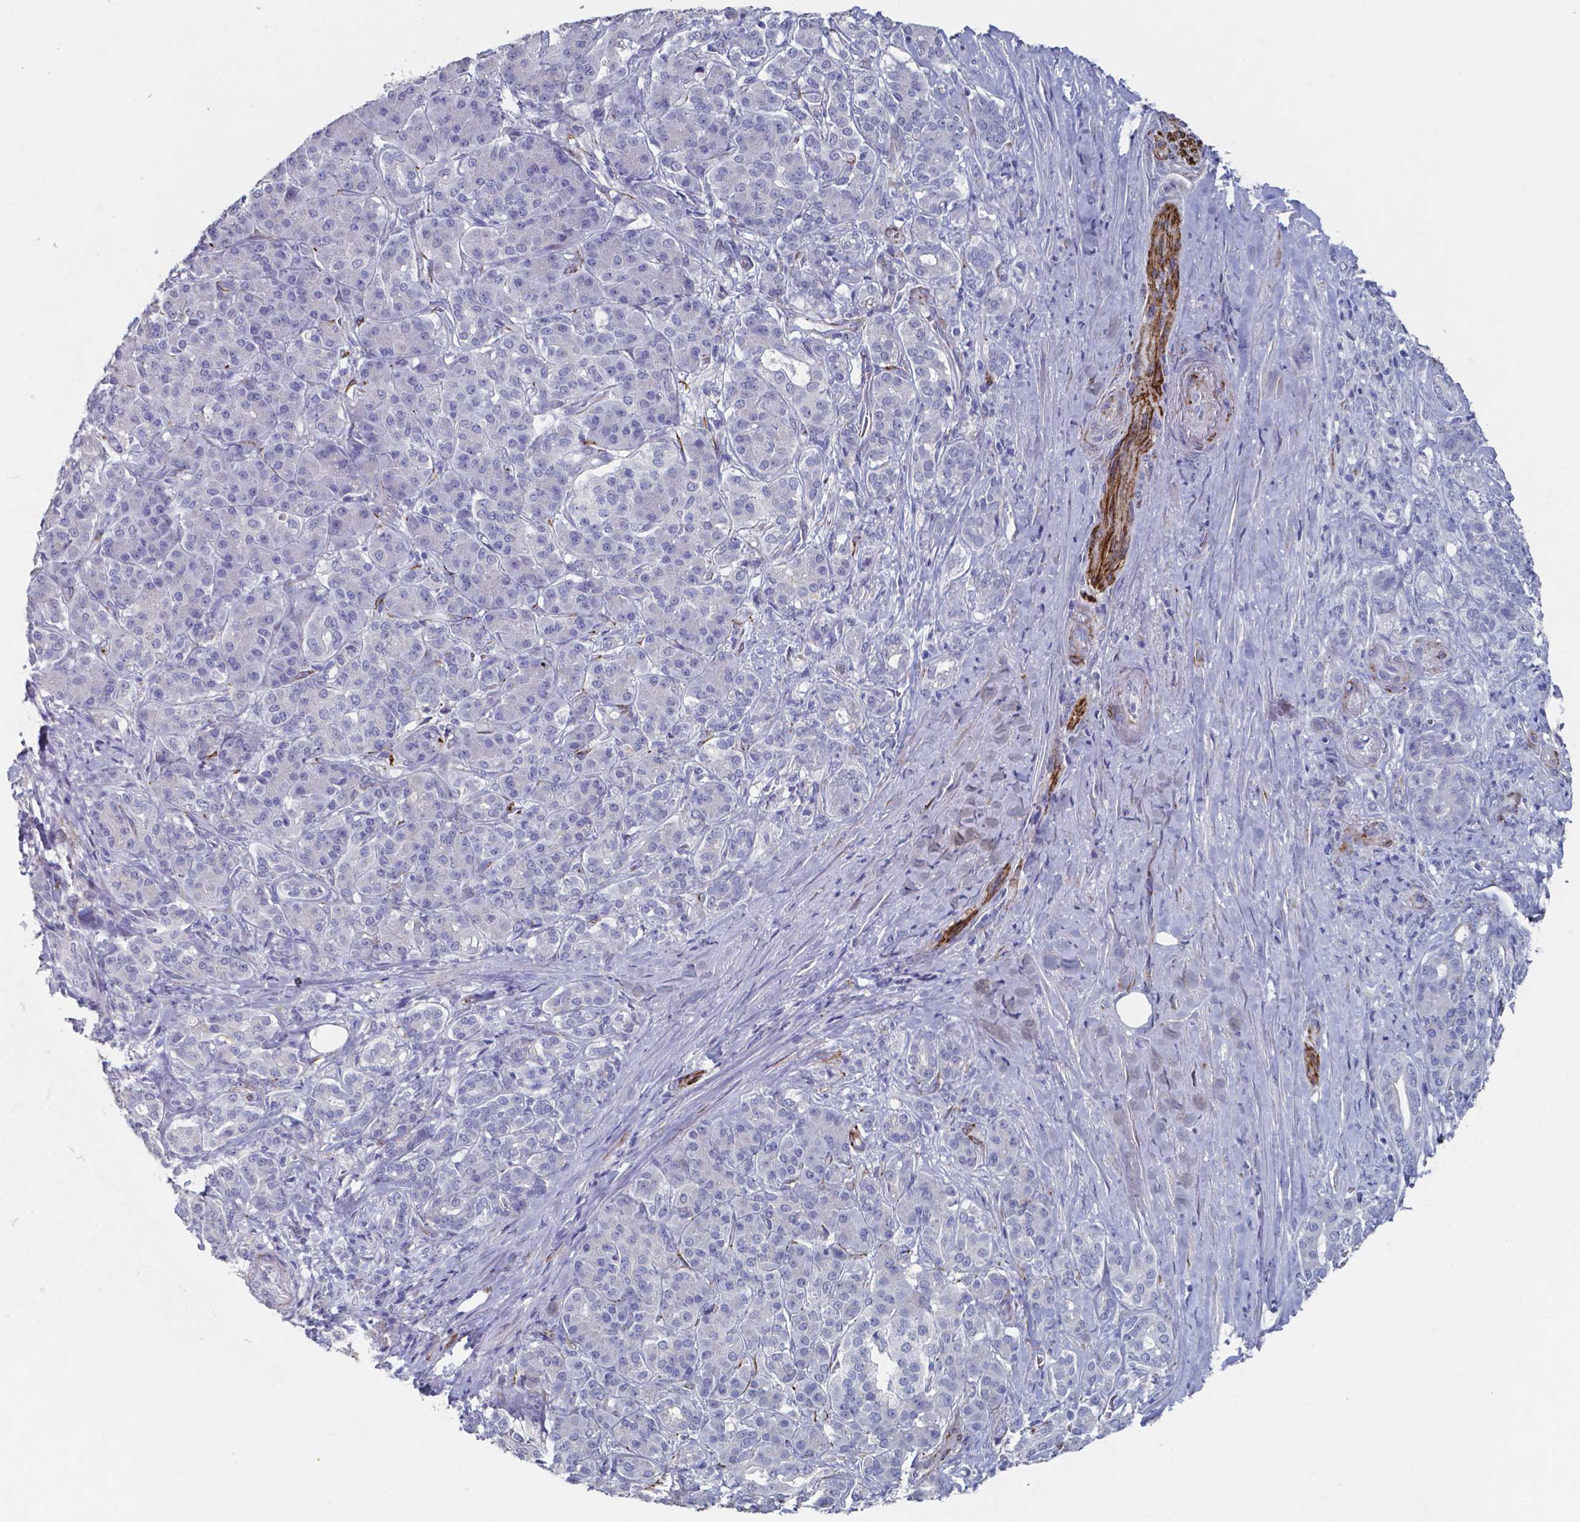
{"staining": {"intensity": "negative", "quantity": "none", "location": "none"}, "tissue": "pancreatic cancer", "cell_type": "Tumor cells", "image_type": "cancer", "snomed": [{"axis": "morphology", "description": "Normal tissue, NOS"}, {"axis": "morphology", "description": "Inflammation, NOS"}, {"axis": "morphology", "description": "Adenocarcinoma, NOS"}, {"axis": "topography", "description": "Pancreas"}], "caption": "IHC histopathology image of human adenocarcinoma (pancreatic) stained for a protein (brown), which displays no positivity in tumor cells.", "gene": "PLA2R1", "patient": {"sex": "male", "age": 57}}